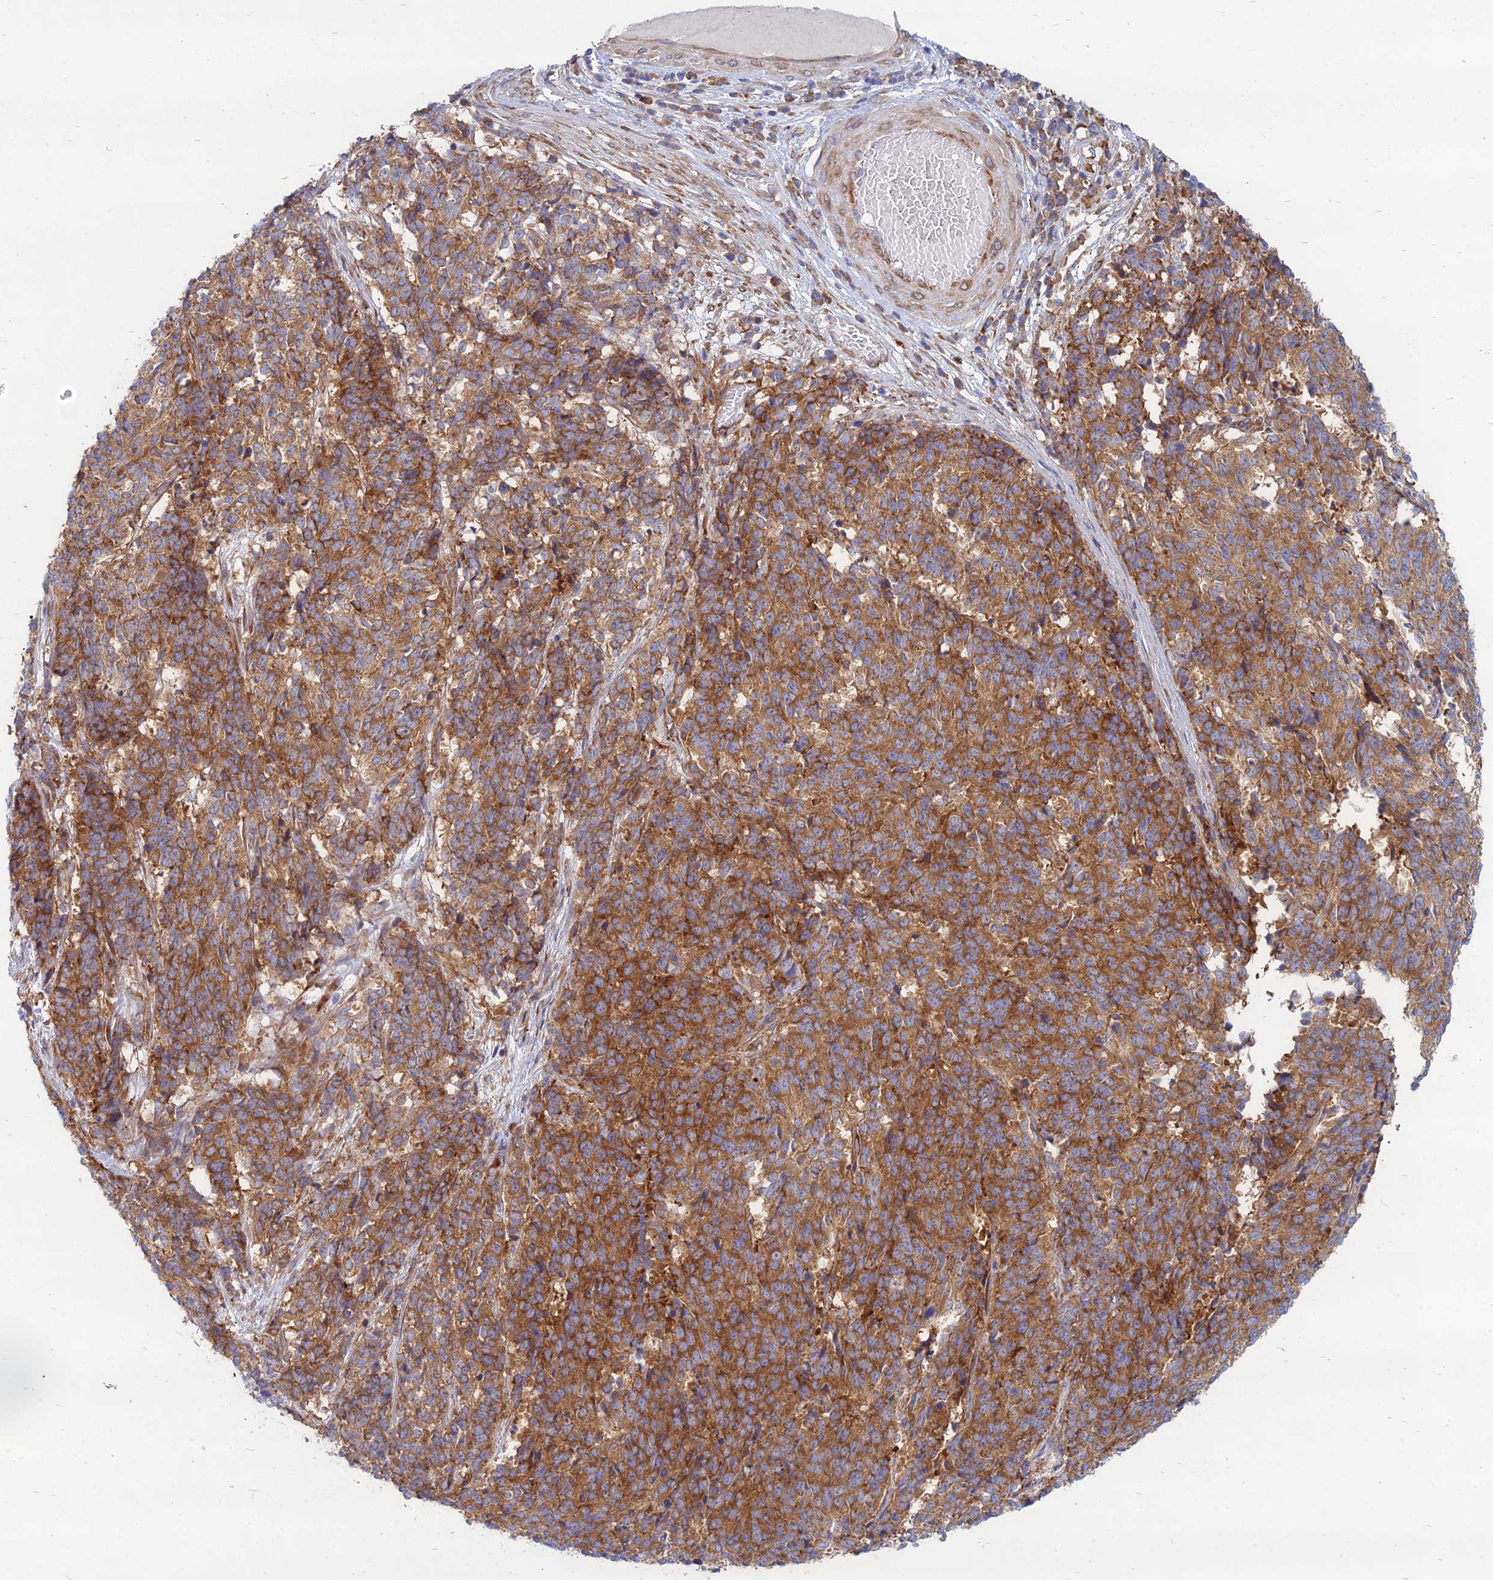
{"staining": {"intensity": "strong", "quantity": ">75%", "location": "cytoplasmic/membranous"}, "tissue": "cervical cancer", "cell_type": "Tumor cells", "image_type": "cancer", "snomed": [{"axis": "morphology", "description": "Squamous cell carcinoma, NOS"}, {"axis": "topography", "description": "Cervix"}], "caption": "Cervical cancer stained with DAB immunohistochemistry (IHC) displays high levels of strong cytoplasmic/membranous expression in approximately >75% of tumor cells.", "gene": "TXLNA", "patient": {"sex": "female", "age": 29}}